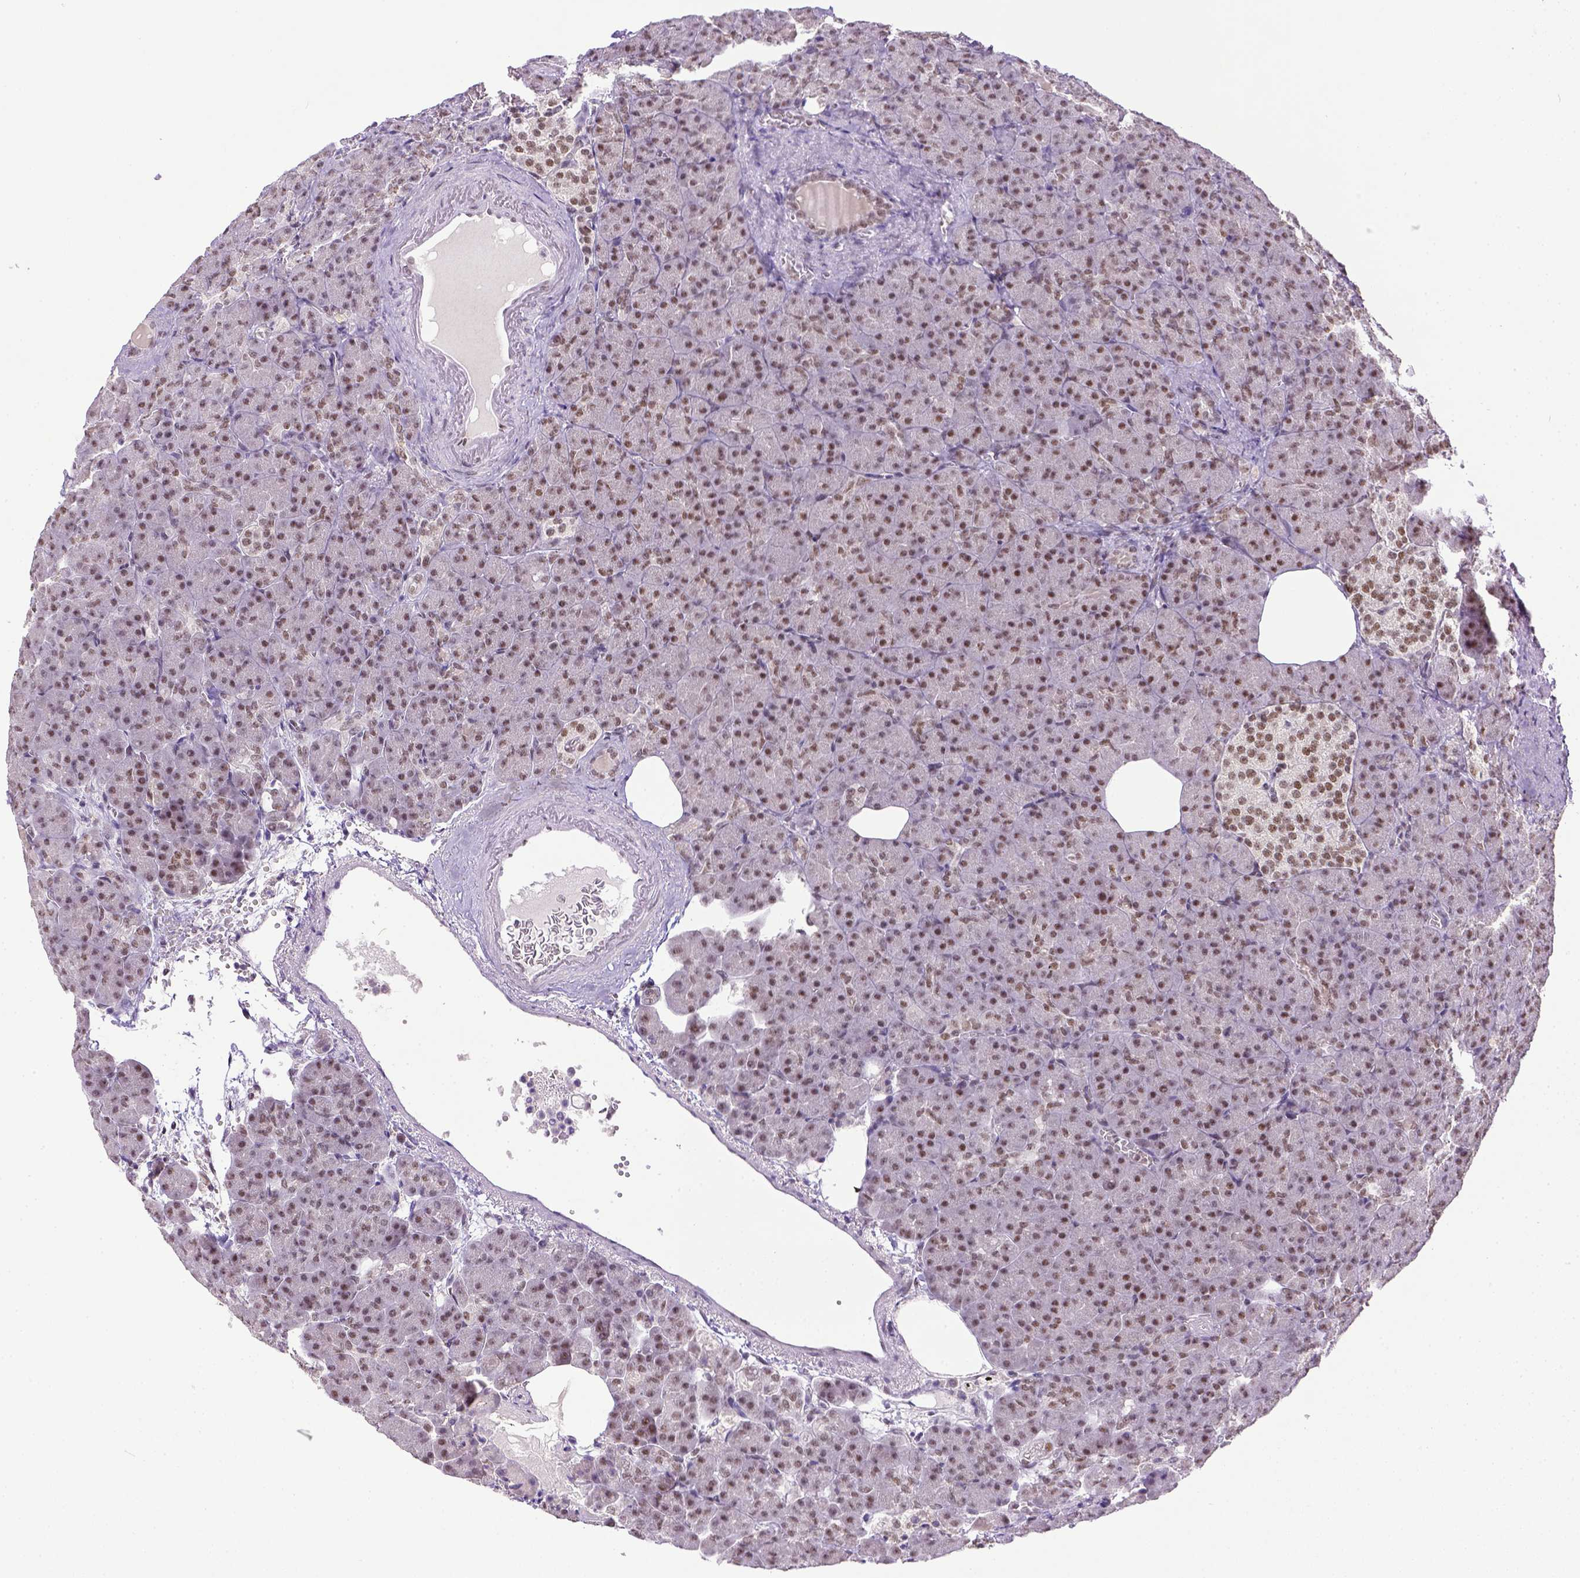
{"staining": {"intensity": "moderate", "quantity": ">75%", "location": "nuclear"}, "tissue": "pancreas", "cell_type": "Exocrine glandular cells", "image_type": "normal", "snomed": [{"axis": "morphology", "description": "Normal tissue, NOS"}, {"axis": "topography", "description": "Pancreas"}], "caption": "Moderate nuclear positivity is appreciated in about >75% of exocrine glandular cells in normal pancreas.", "gene": "ERCC1", "patient": {"sex": "female", "age": 74}}